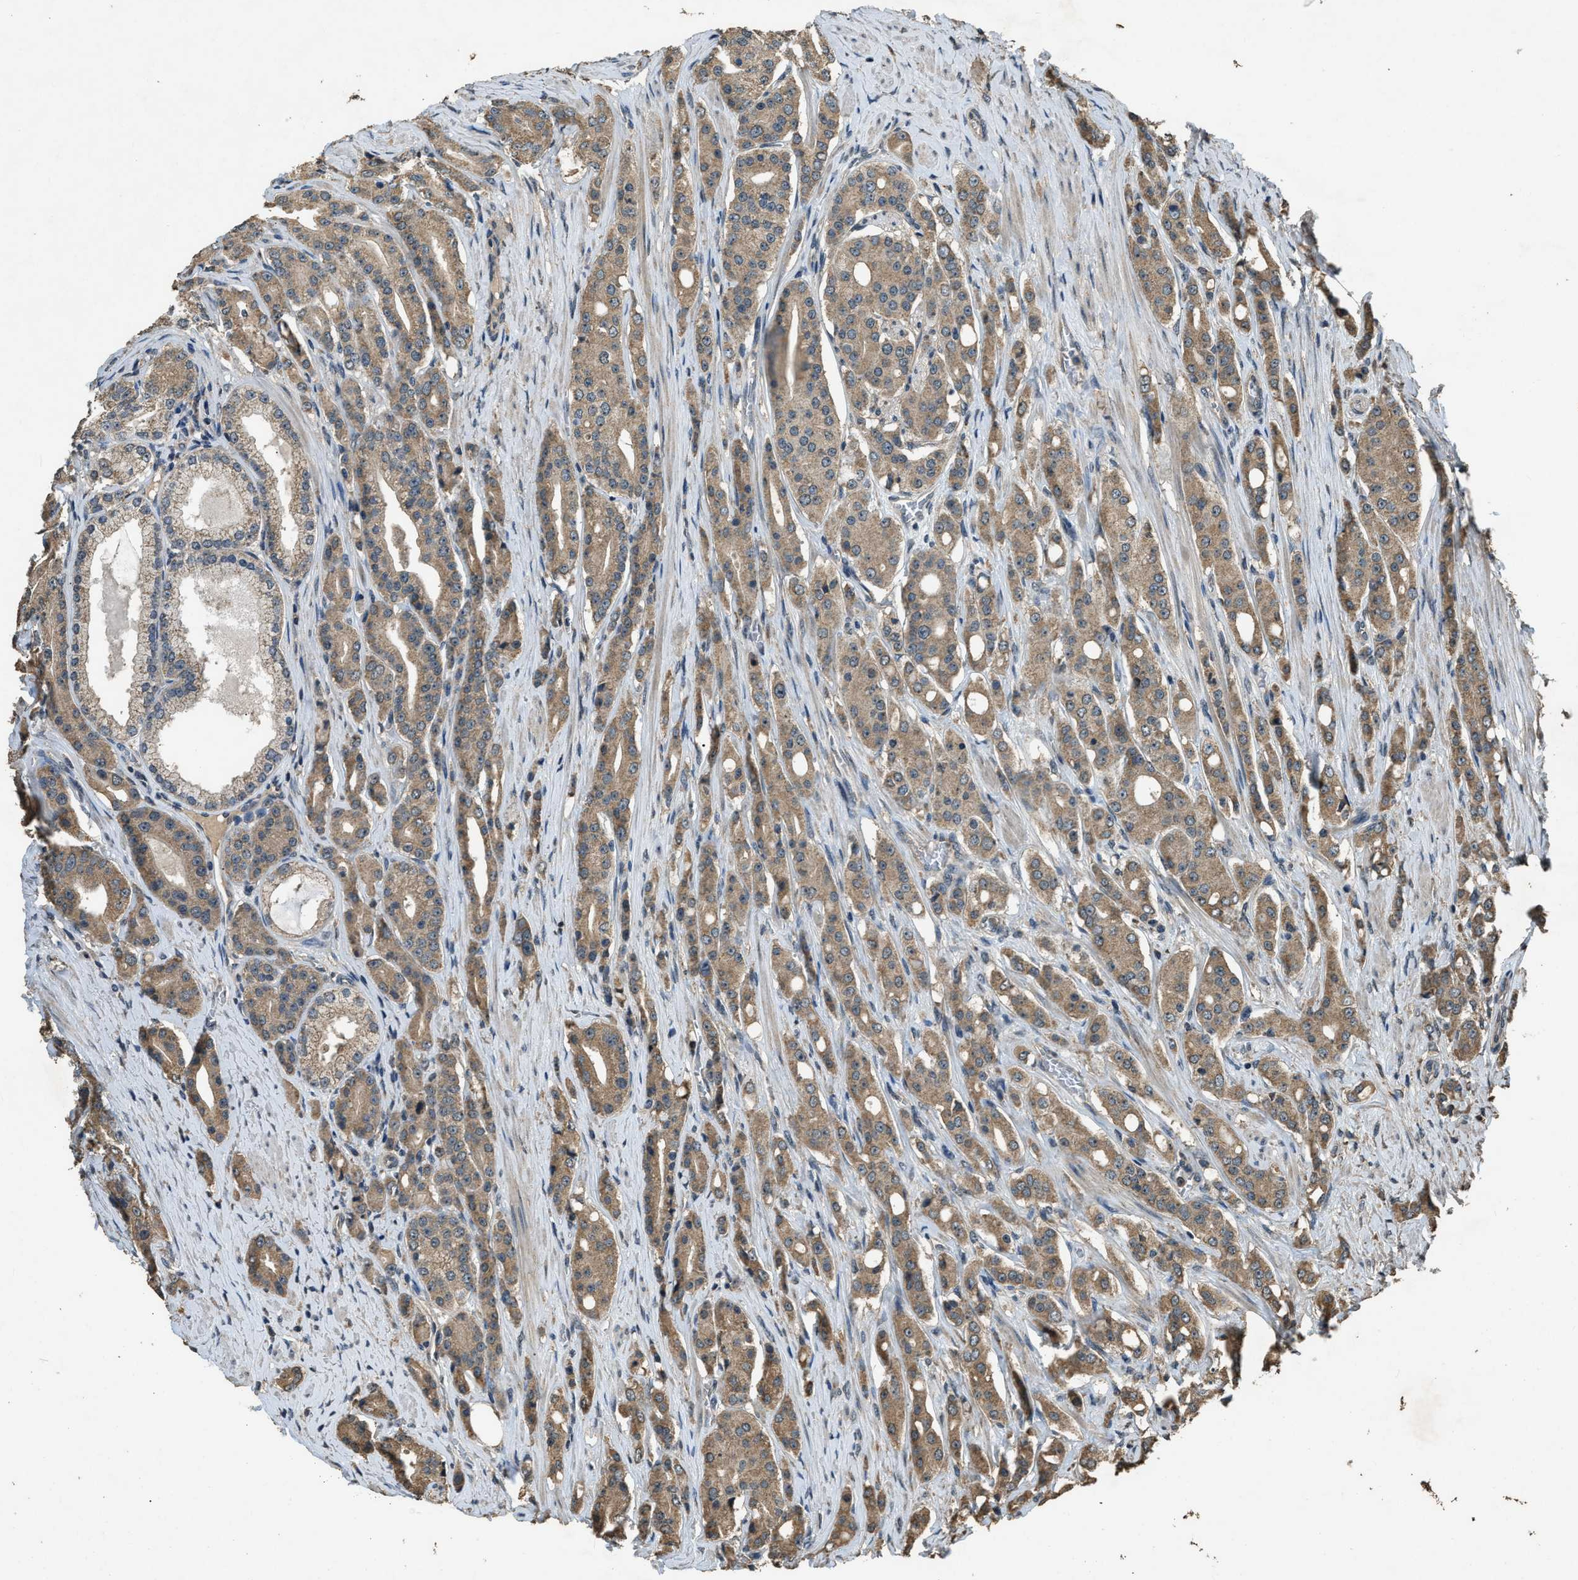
{"staining": {"intensity": "moderate", "quantity": ">75%", "location": "cytoplasmic/membranous"}, "tissue": "prostate cancer", "cell_type": "Tumor cells", "image_type": "cancer", "snomed": [{"axis": "morphology", "description": "Adenocarcinoma, High grade"}, {"axis": "topography", "description": "Prostate"}], "caption": "Immunohistochemistry micrograph of neoplastic tissue: human prostate cancer stained using immunohistochemistry reveals medium levels of moderate protein expression localized specifically in the cytoplasmic/membranous of tumor cells, appearing as a cytoplasmic/membranous brown color.", "gene": "DENND6B", "patient": {"sex": "male", "age": 71}}